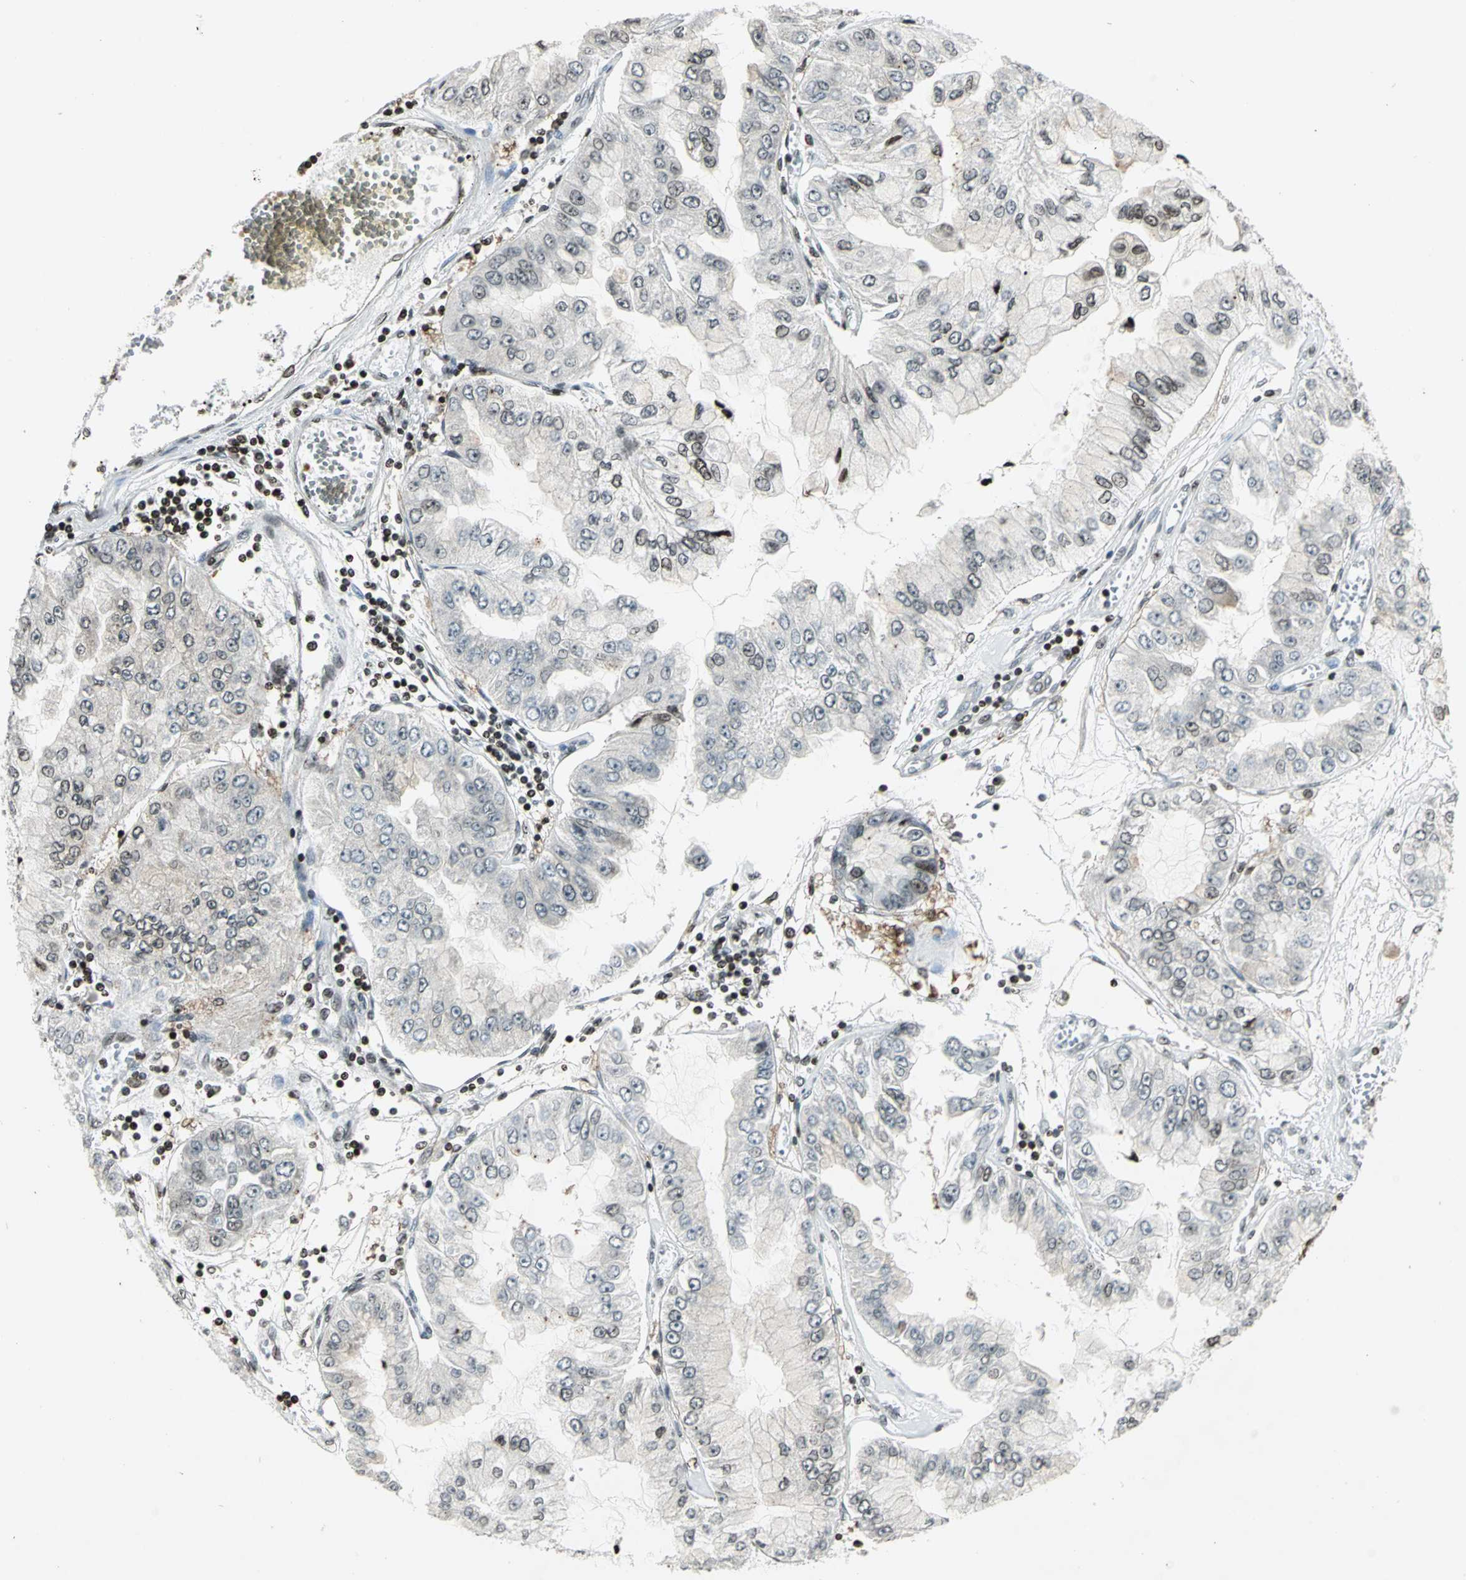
{"staining": {"intensity": "weak", "quantity": "25%-75%", "location": "cytoplasmic/membranous,nuclear"}, "tissue": "liver cancer", "cell_type": "Tumor cells", "image_type": "cancer", "snomed": [{"axis": "morphology", "description": "Cholangiocarcinoma"}, {"axis": "topography", "description": "Liver"}], "caption": "An IHC histopathology image of neoplastic tissue is shown. Protein staining in brown labels weak cytoplasmic/membranous and nuclear positivity in liver cholangiocarcinoma within tumor cells.", "gene": "LGALS3", "patient": {"sex": "female", "age": 79}}